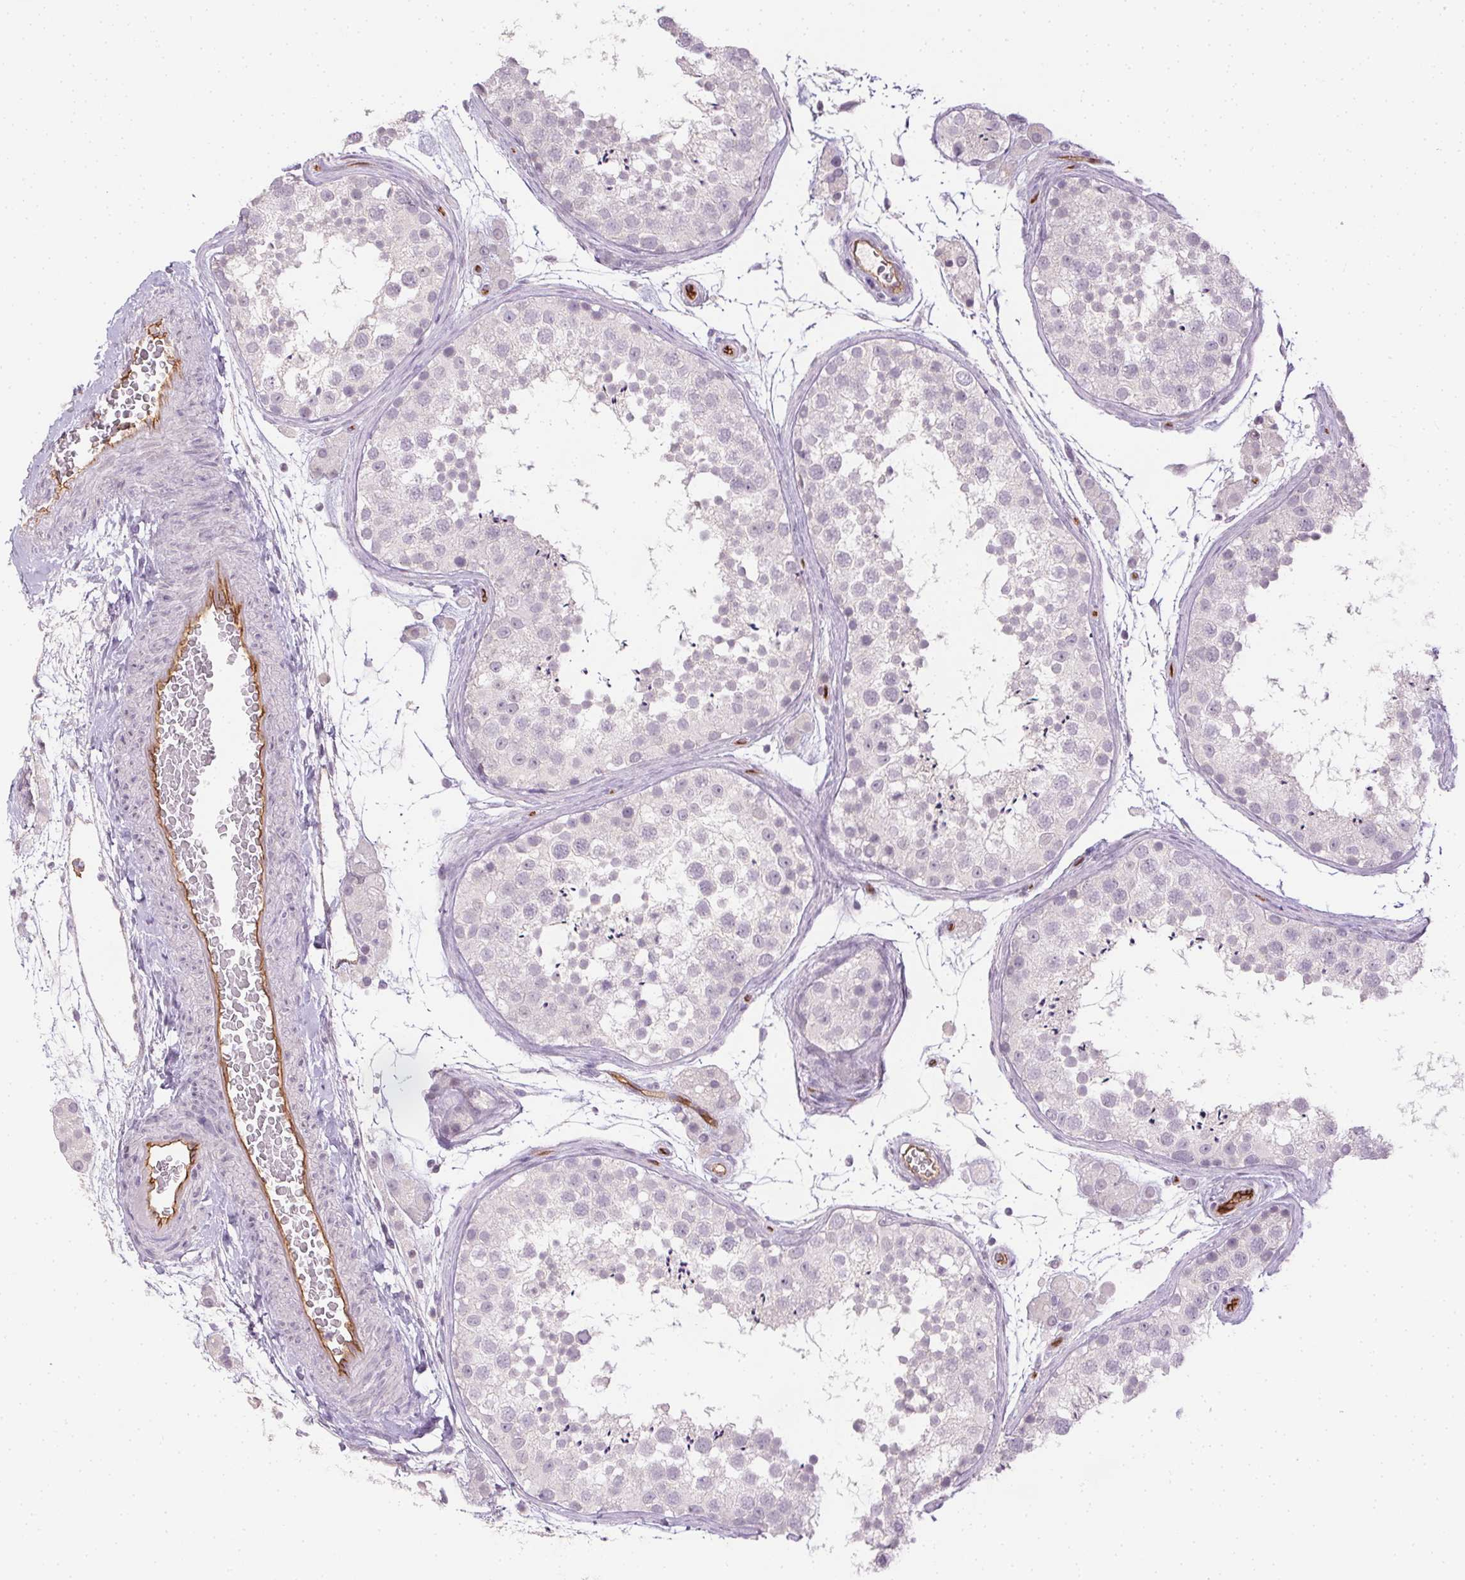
{"staining": {"intensity": "negative", "quantity": "none", "location": "none"}, "tissue": "testis", "cell_type": "Cells in seminiferous ducts", "image_type": "normal", "snomed": [{"axis": "morphology", "description": "Normal tissue, NOS"}, {"axis": "topography", "description": "Testis"}], "caption": "Cells in seminiferous ducts are negative for protein expression in normal human testis. The staining was performed using DAB (3,3'-diaminobenzidine) to visualize the protein expression in brown, while the nuclei were stained in blue with hematoxylin (Magnification: 20x).", "gene": "PODXL", "patient": {"sex": "male", "age": 41}}